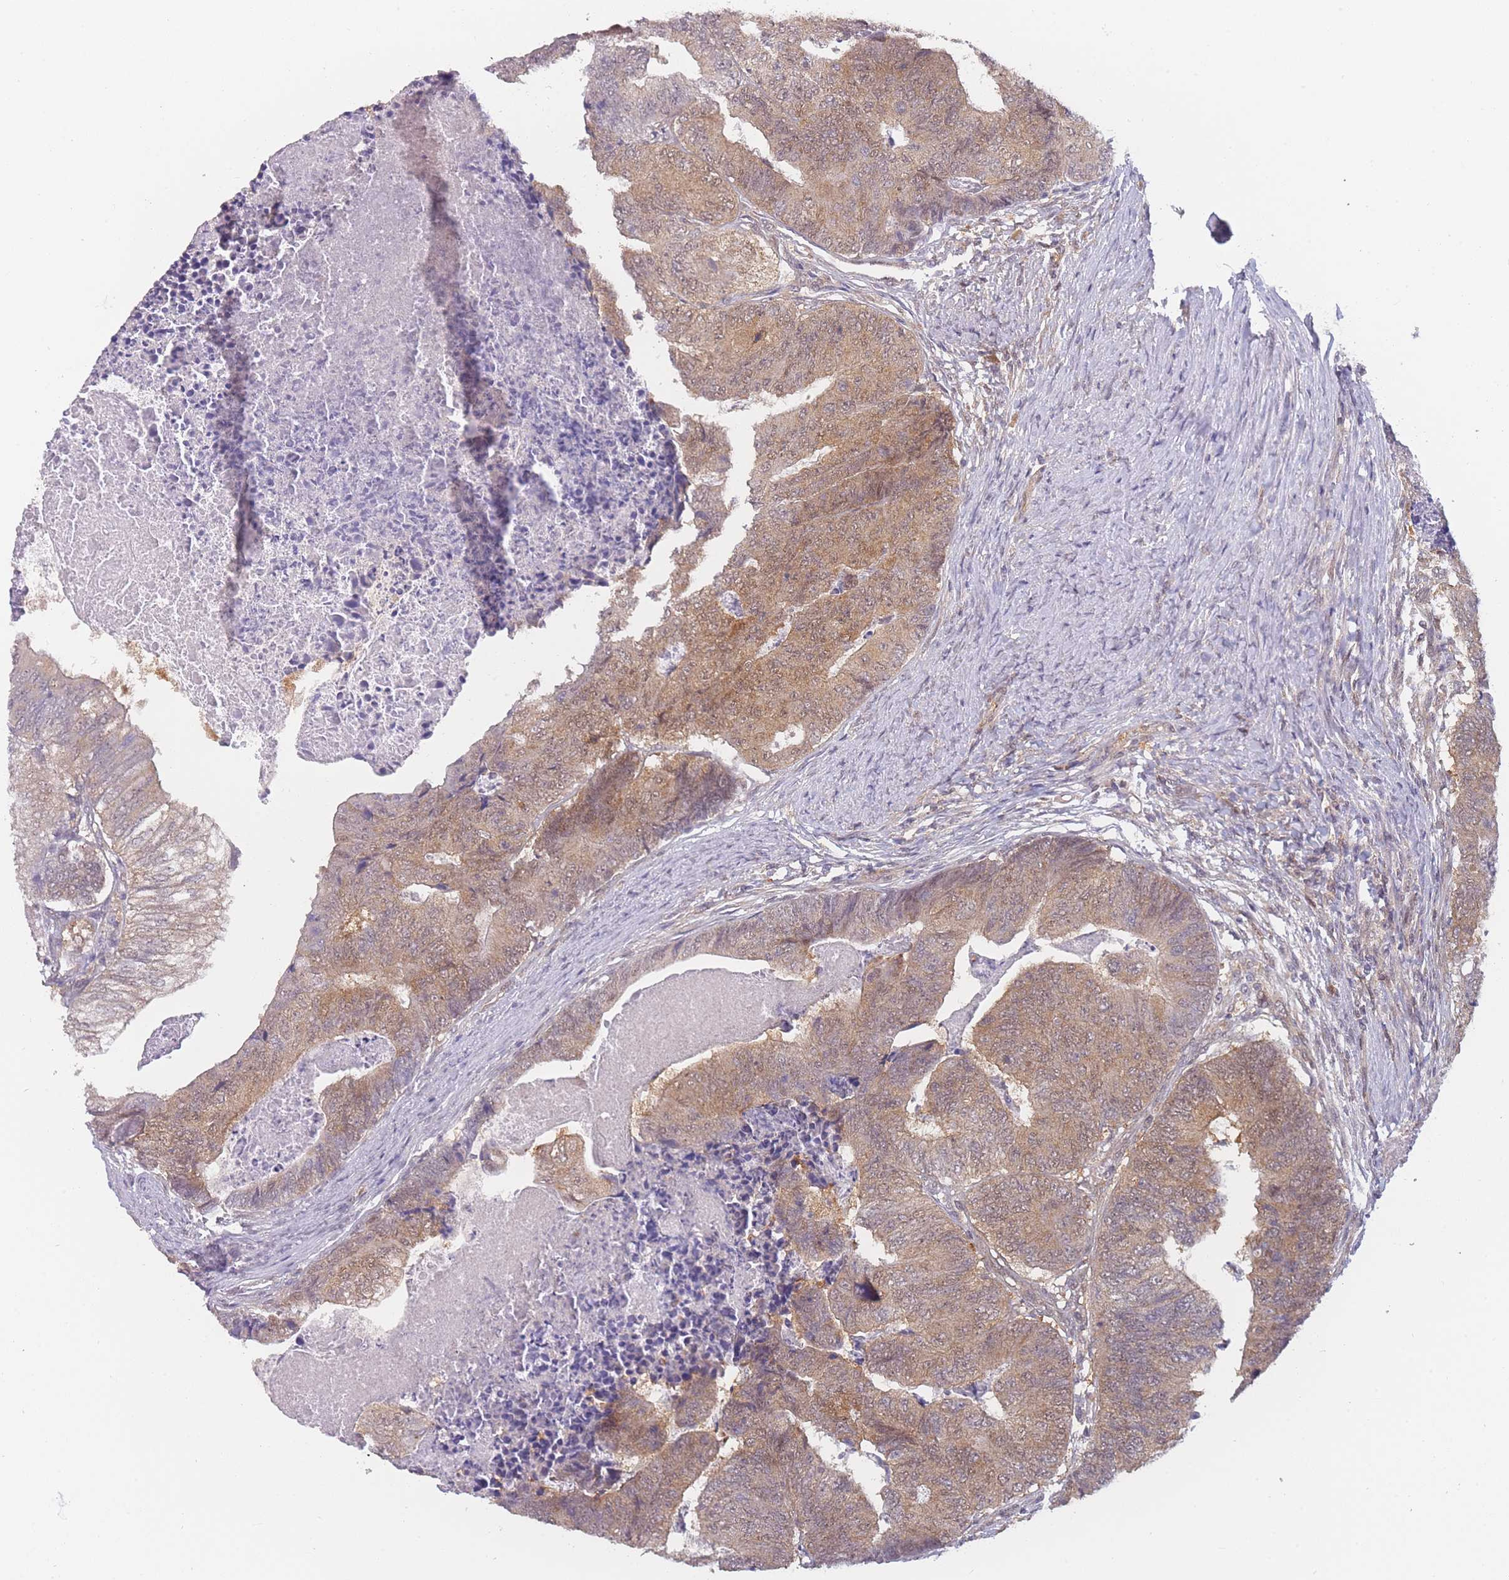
{"staining": {"intensity": "moderate", "quantity": "25%-75%", "location": "cytoplasmic/membranous"}, "tissue": "colorectal cancer", "cell_type": "Tumor cells", "image_type": "cancer", "snomed": [{"axis": "morphology", "description": "Adenocarcinoma, NOS"}, {"axis": "topography", "description": "Colon"}], "caption": "Brown immunohistochemical staining in human colorectal cancer (adenocarcinoma) exhibits moderate cytoplasmic/membranous staining in approximately 25%-75% of tumor cells.", "gene": "MRI1", "patient": {"sex": "female", "age": 67}}